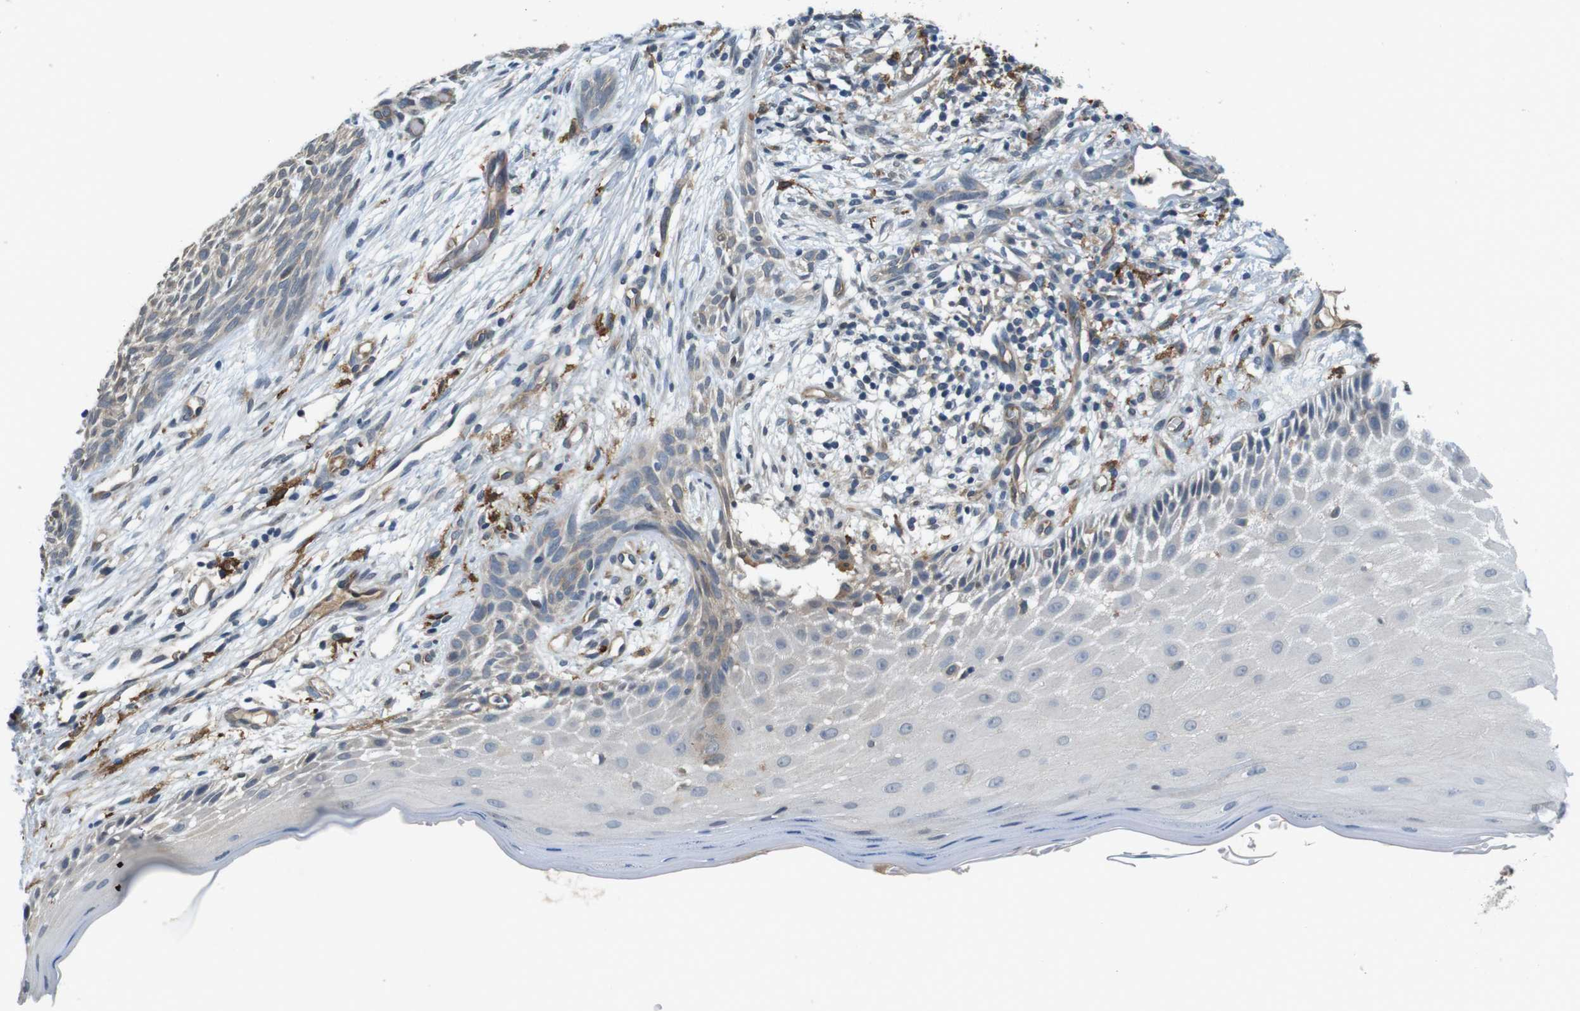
{"staining": {"intensity": "weak", "quantity": ">75%", "location": "cytoplasmic/membranous"}, "tissue": "skin cancer", "cell_type": "Tumor cells", "image_type": "cancer", "snomed": [{"axis": "morphology", "description": "Basal cell carcinoma"}, {"axis": "topography", "description": "Skin"}], "caption": "IHC photomicrograph of skin cancer (basal cell carcinoma) stained for a protein (brown), which displays low levels of weak cytoplasmic/membranous positivity in about >75% of tumor cells.", "gene": "CD163L1", "patient": {"sex": "female", "age": 59}}